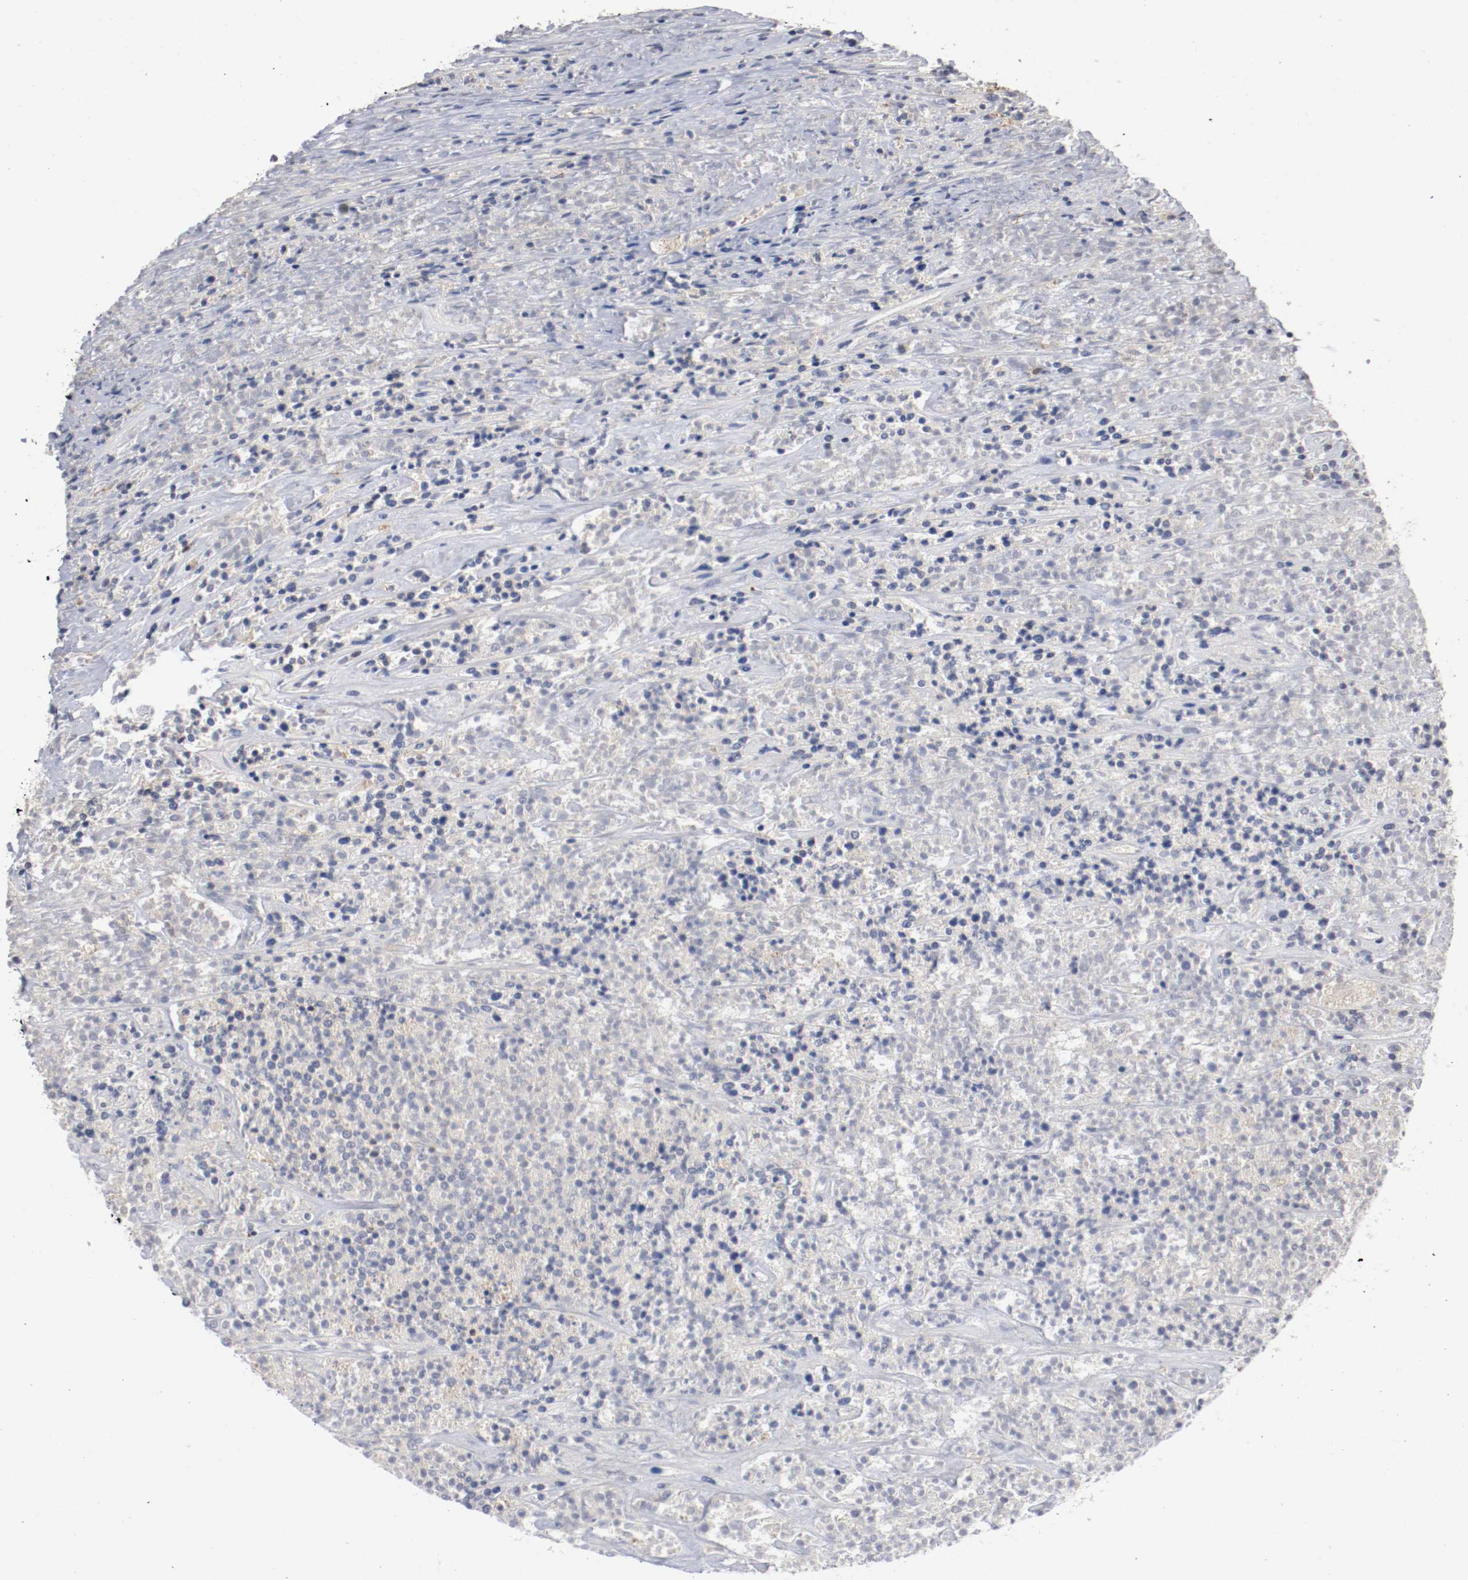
{"staining": {"intensity": "negative", "quantity": "none", "location": "none"}, "tissue": "lymphoma", "cell_type": "Tumor cells", "image_type": "cancer", "snomed": [{"axis": "morphology", "description": "Malignant lymphoma, non-Hodgkin's type, High grade"}, {"axis": "topography", "description": "Lymph node"}], "caption": "This is an immunohistochemistry (IHC) micrograph of human lymphoma. There is no staining in tumor cells.", "gene": "RBM23", "patient": {"sex": "female", "age": 73}}